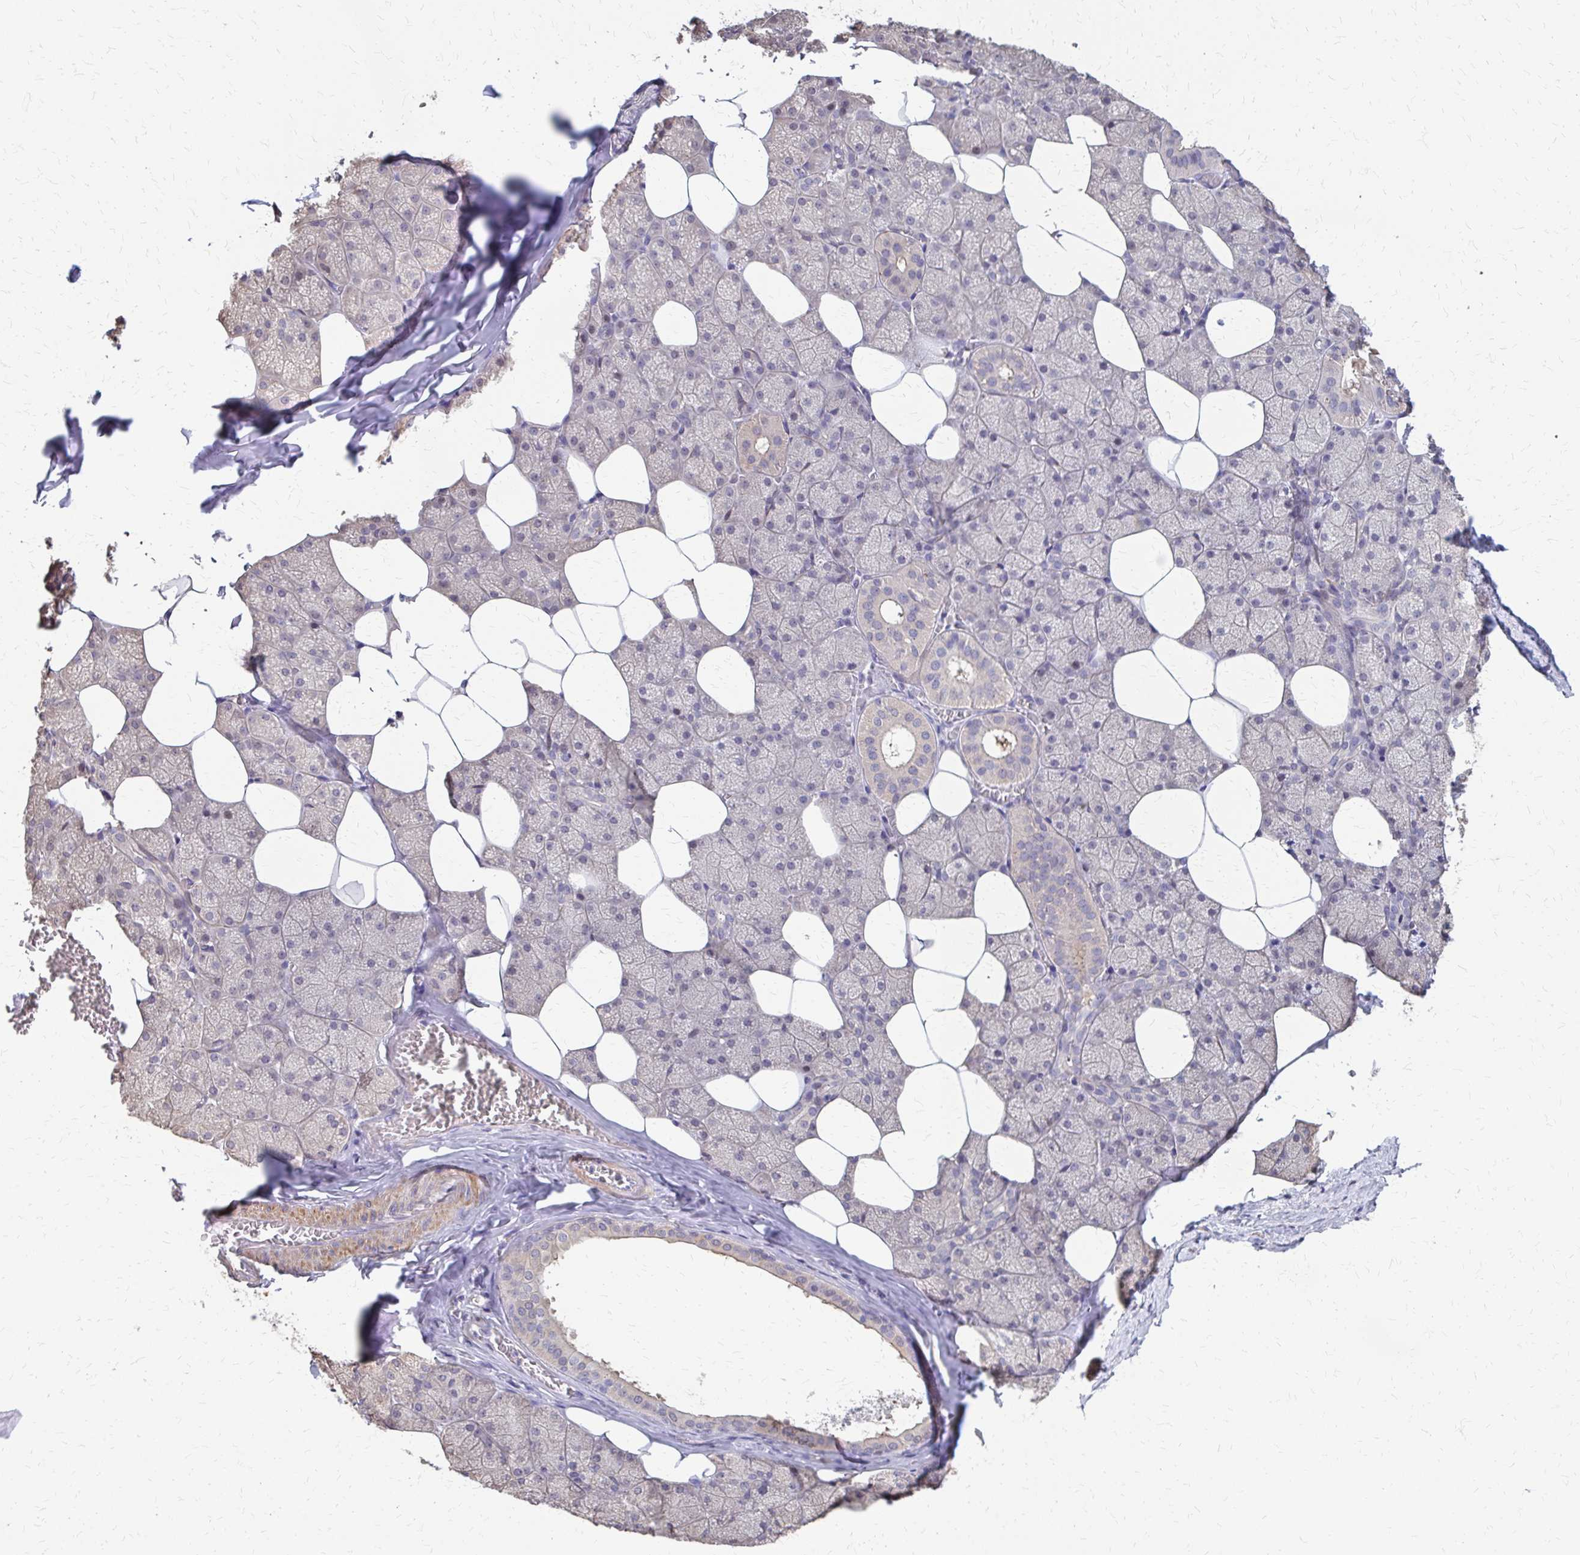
{"staining": {"intensity": "moderate", "quantity": "<25%", "location": "cytoplasmic/membranous"}, "tissue": "salivary gland", "cell_type": "Glandular cells", "image_type": "normal", "snomed": [{"axis": "morphology", "description": "Normal tissue, NOS"}, {"axis": "topography", "description": "Salivary gland"}, {"axis": "topography", "description": "Peripheral nerve tissue"}], "caption": "The immunohistochemical stain highlights moderate cytoplasmic/membranous expression in glandular cells of unremarkable salivary gland.", "gene": "IFI44L", "patient": {"sex": "male", "age": 38}}